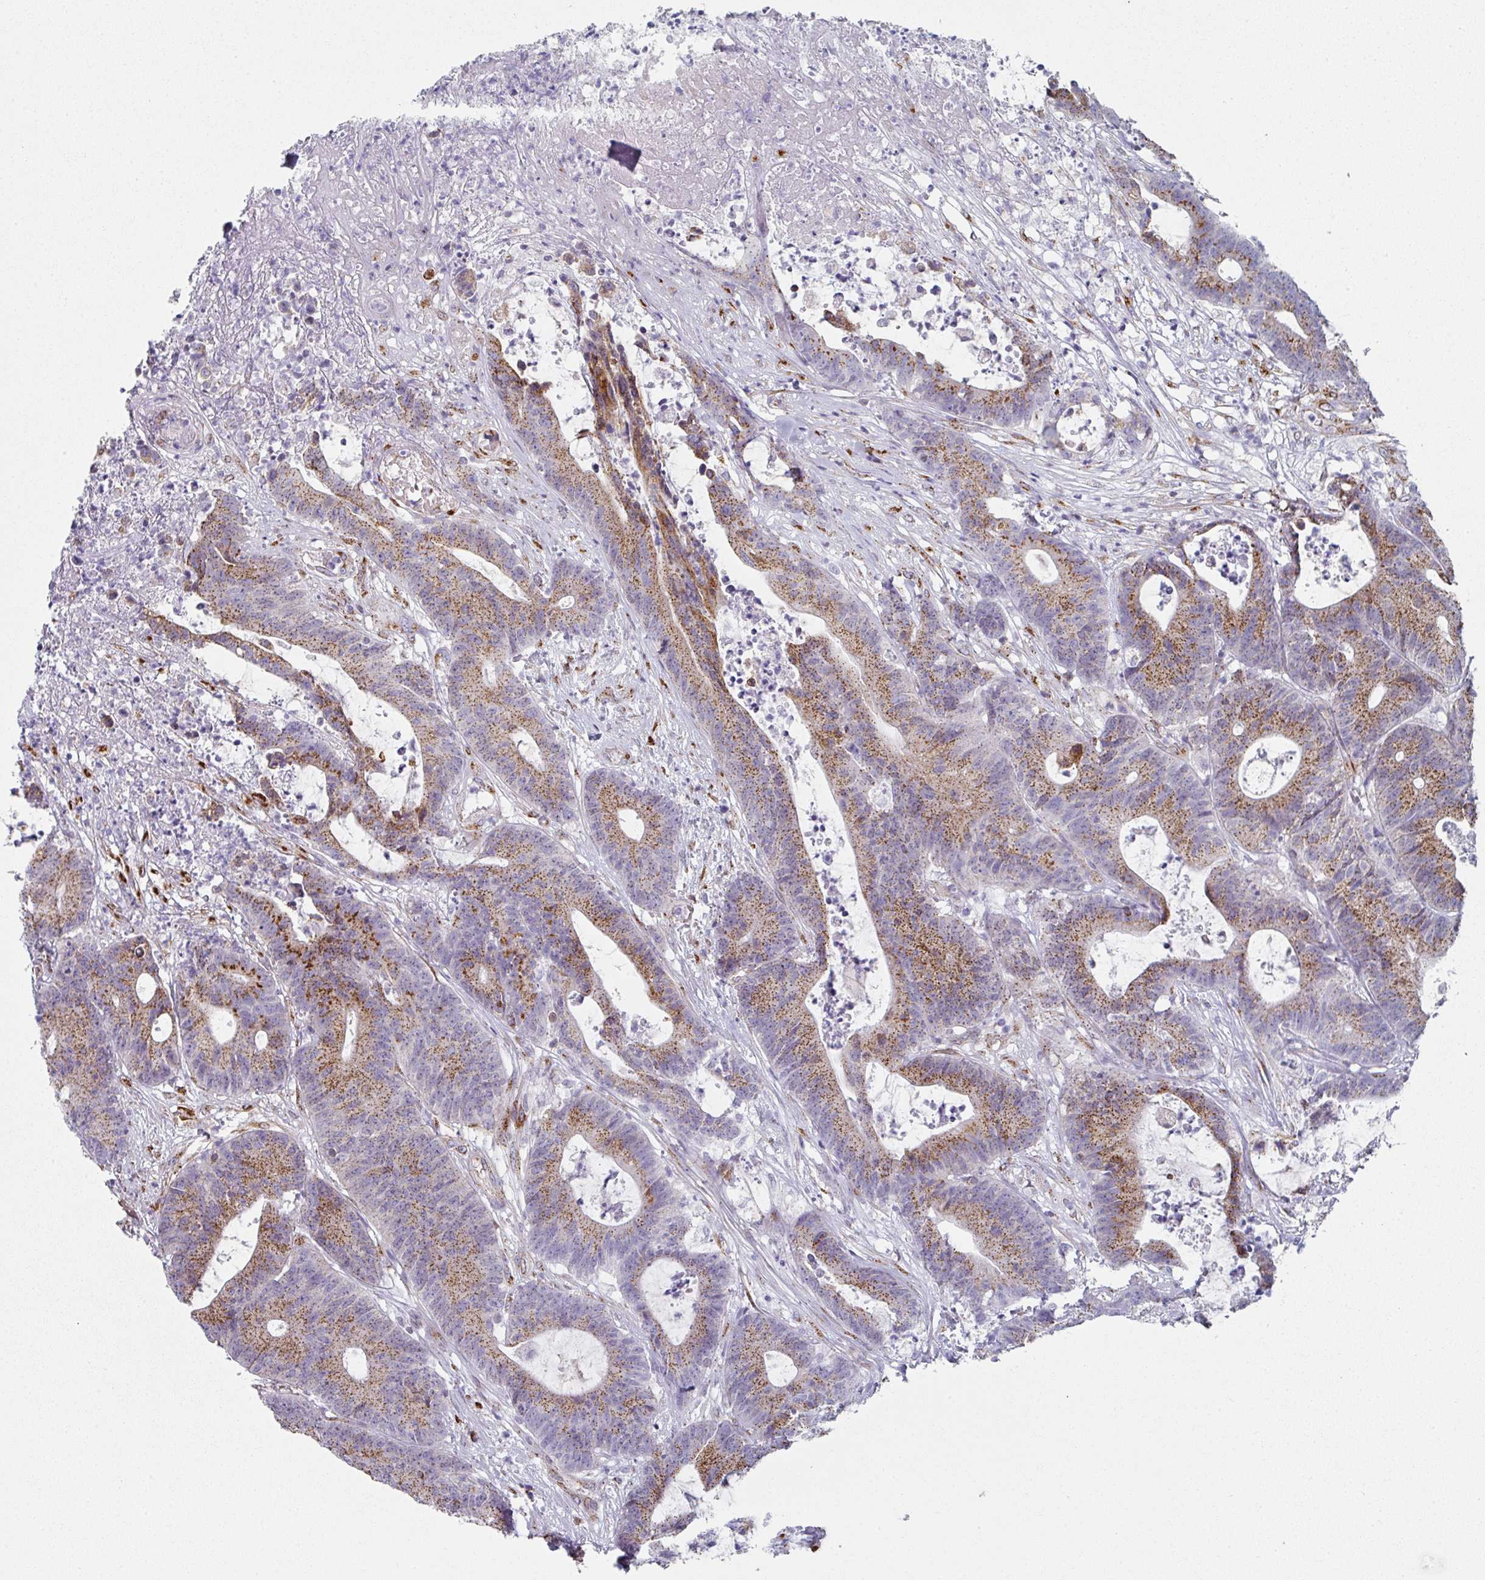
{"staining": {"intensity": "moderate", "quantity": ">75%", "location": "cytoplasmic/membranous"}, "tissue": "colorectal cancer", "cell_type": "Tumor cells", "image_type": "cancer", "snomed": [{"axis": "morphology", "description": "Adenocarcinoma, NOS"}, {"axis": "topography", "description": "Colon"}], "caption": "Colorectal adenocarcinoma tissue exhibits moderate cytoplasmic/membranous expression in approximately >75% of tumor cells (brown staining indicates protein expression, while blue staining denotes nuclei).", "gene": "CCDC85B", "patient": {"sex": "female", "age": 84}}